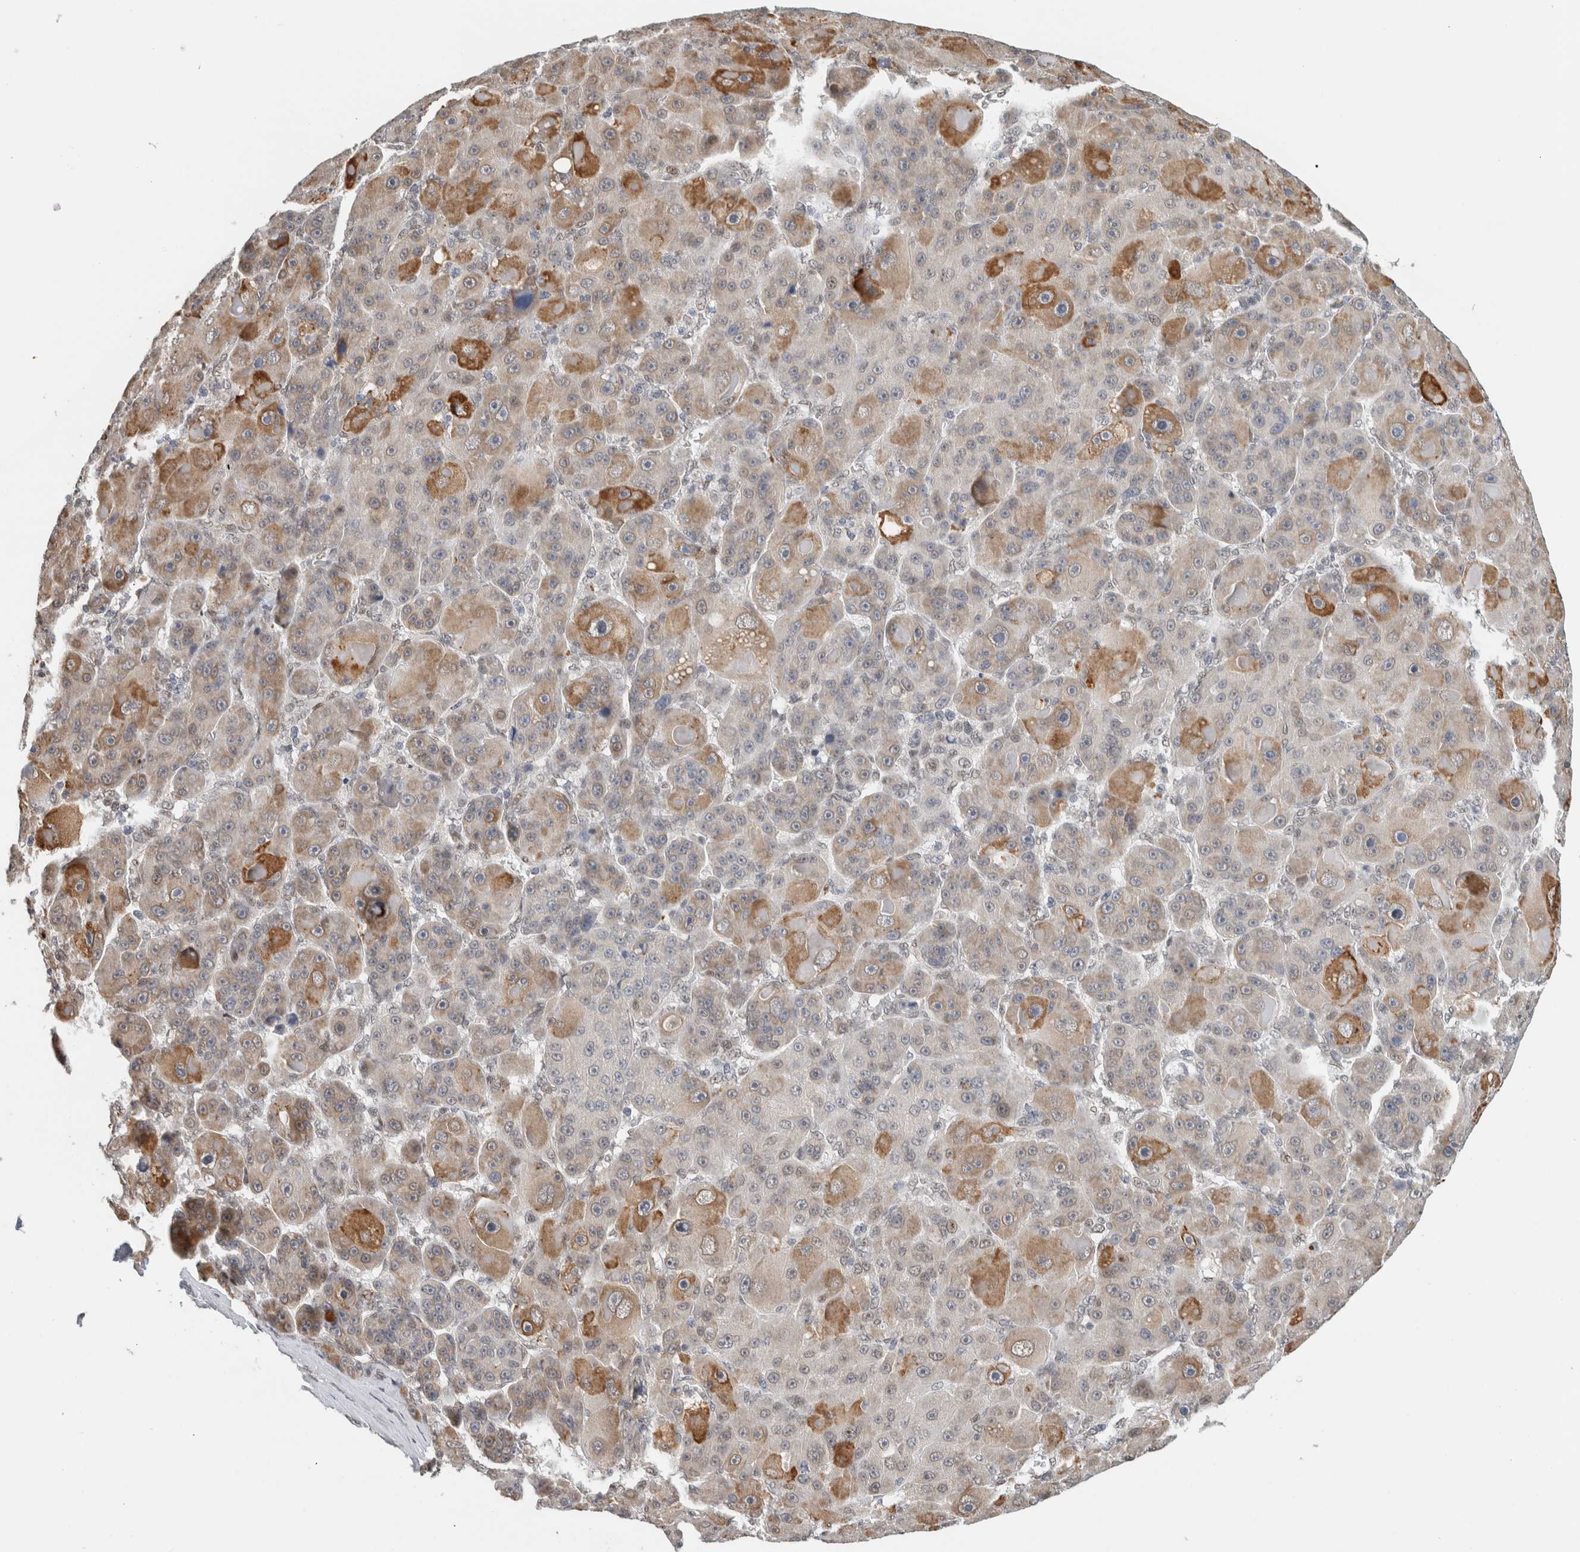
{"staining": {"intensity": "moderate", "quantity": "<25%", "location": "cytoplasmic/membranous,nuclear"}, "tissue": "liver cancer", "cell_type": "Tumor cells", "image_type": "cancer", "snomed": [{"axis": "morphology", "description": "Carcinoma, Hepatocellular, NOS"}, {"axis": "topography", "description": "Liver"}], "caption": "This micrograph demonstrates immunohistochemistry (IHC) staining of hepatocellular carcinoma (liver), with low moderate cytoplasmic/membranous and nuclear staining in about <25% of tumor cells.", "gene": "HNRNPR", "patient": {"sex": "male", "age": 76}}